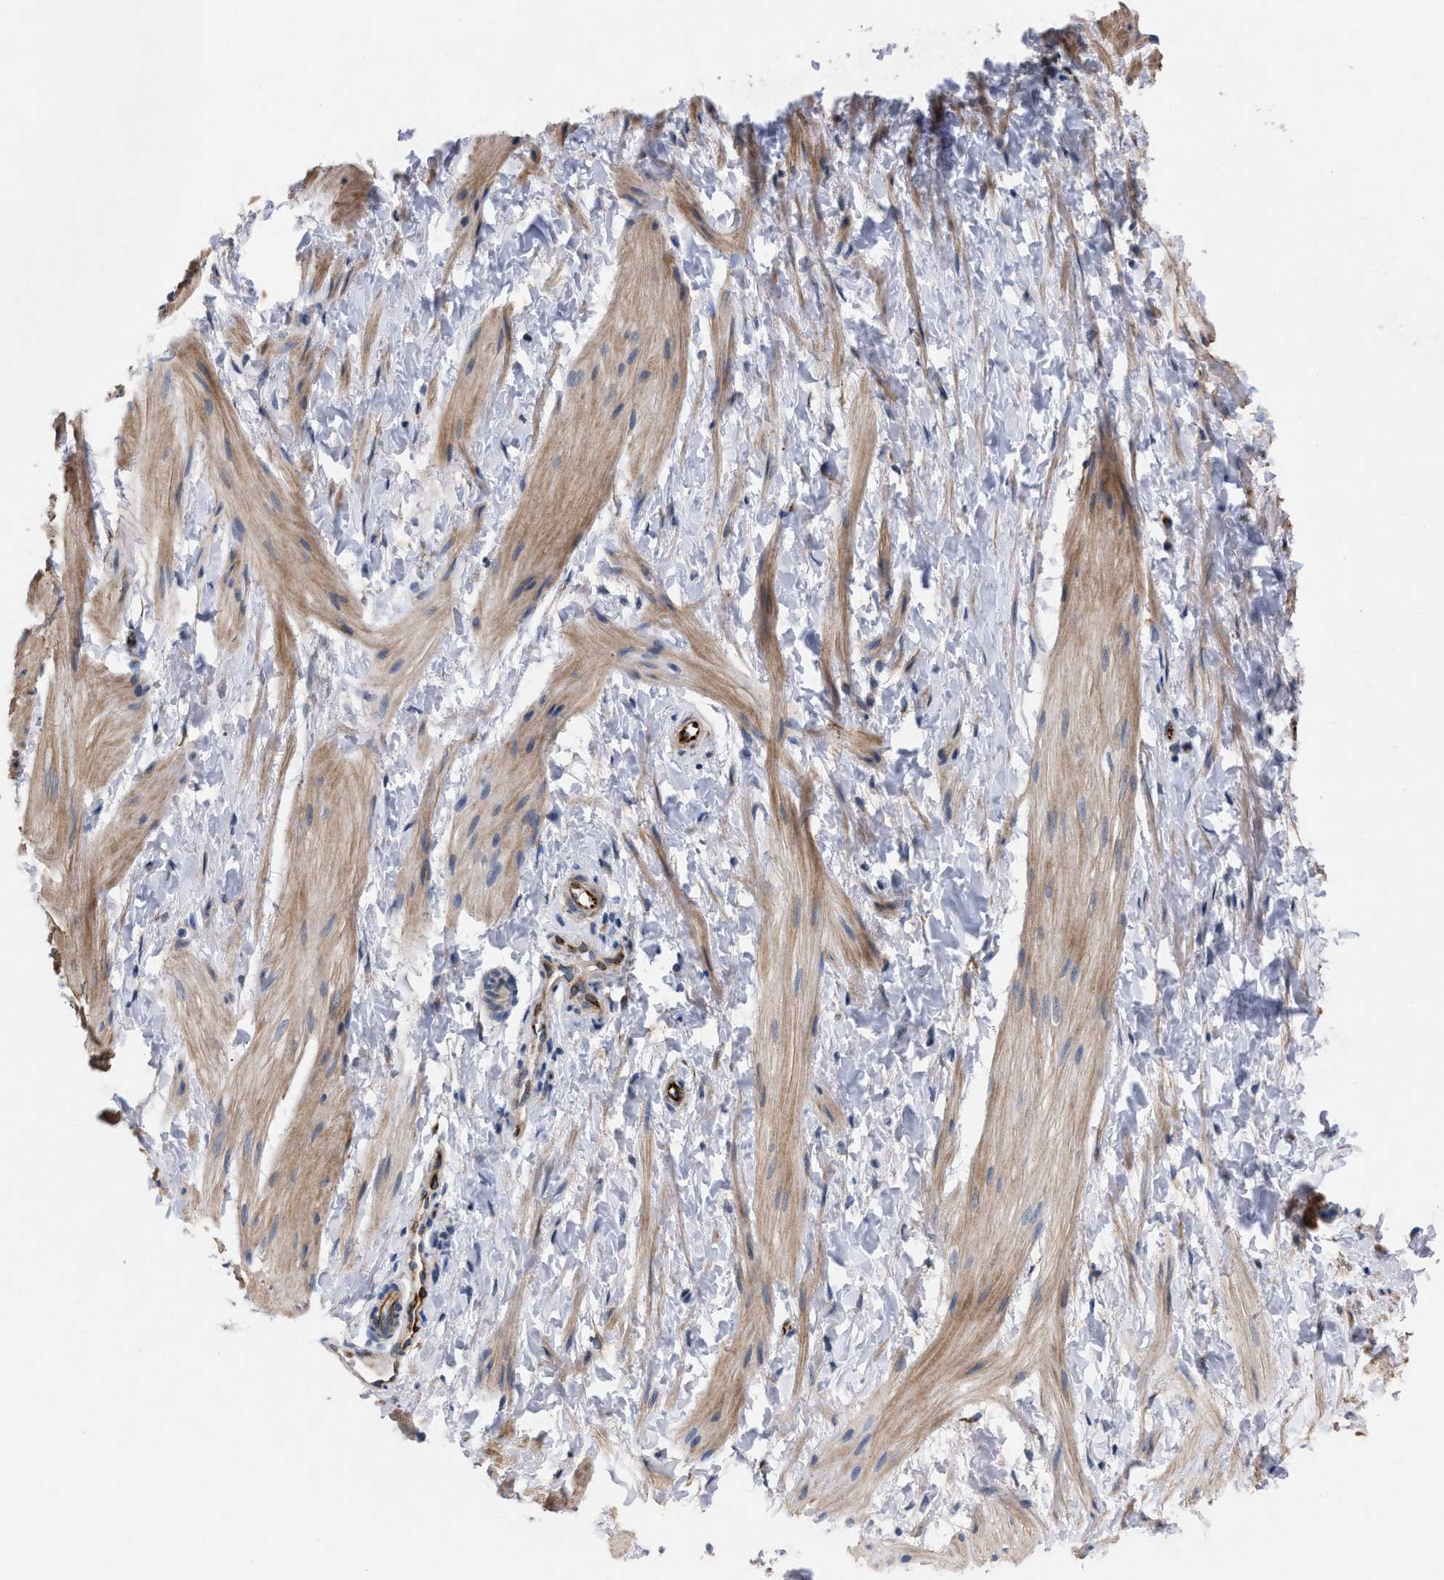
{"staining": {"intensity": "moderate", "quantity": ">75%", "location": "cytoplasmic/membranous"}, "tissue": "smooth muscle", "cell_type": "Smooth muscle cells", "image_type": "normal", "snomed": [{"axis": "morphology", "description": "Normal tissue, NOS"}, {"axis": "topography", "description": "Smooth muscle"}], "caption": "About >75% of smooth muscle cells in normal human smooth muscle reveal moderate cytoplasmic/membranous protein positivity as visualized by brown immunohistochemical staining.", "gene": "TMEM131", "patient": {"sex": "male", "age": 16}}